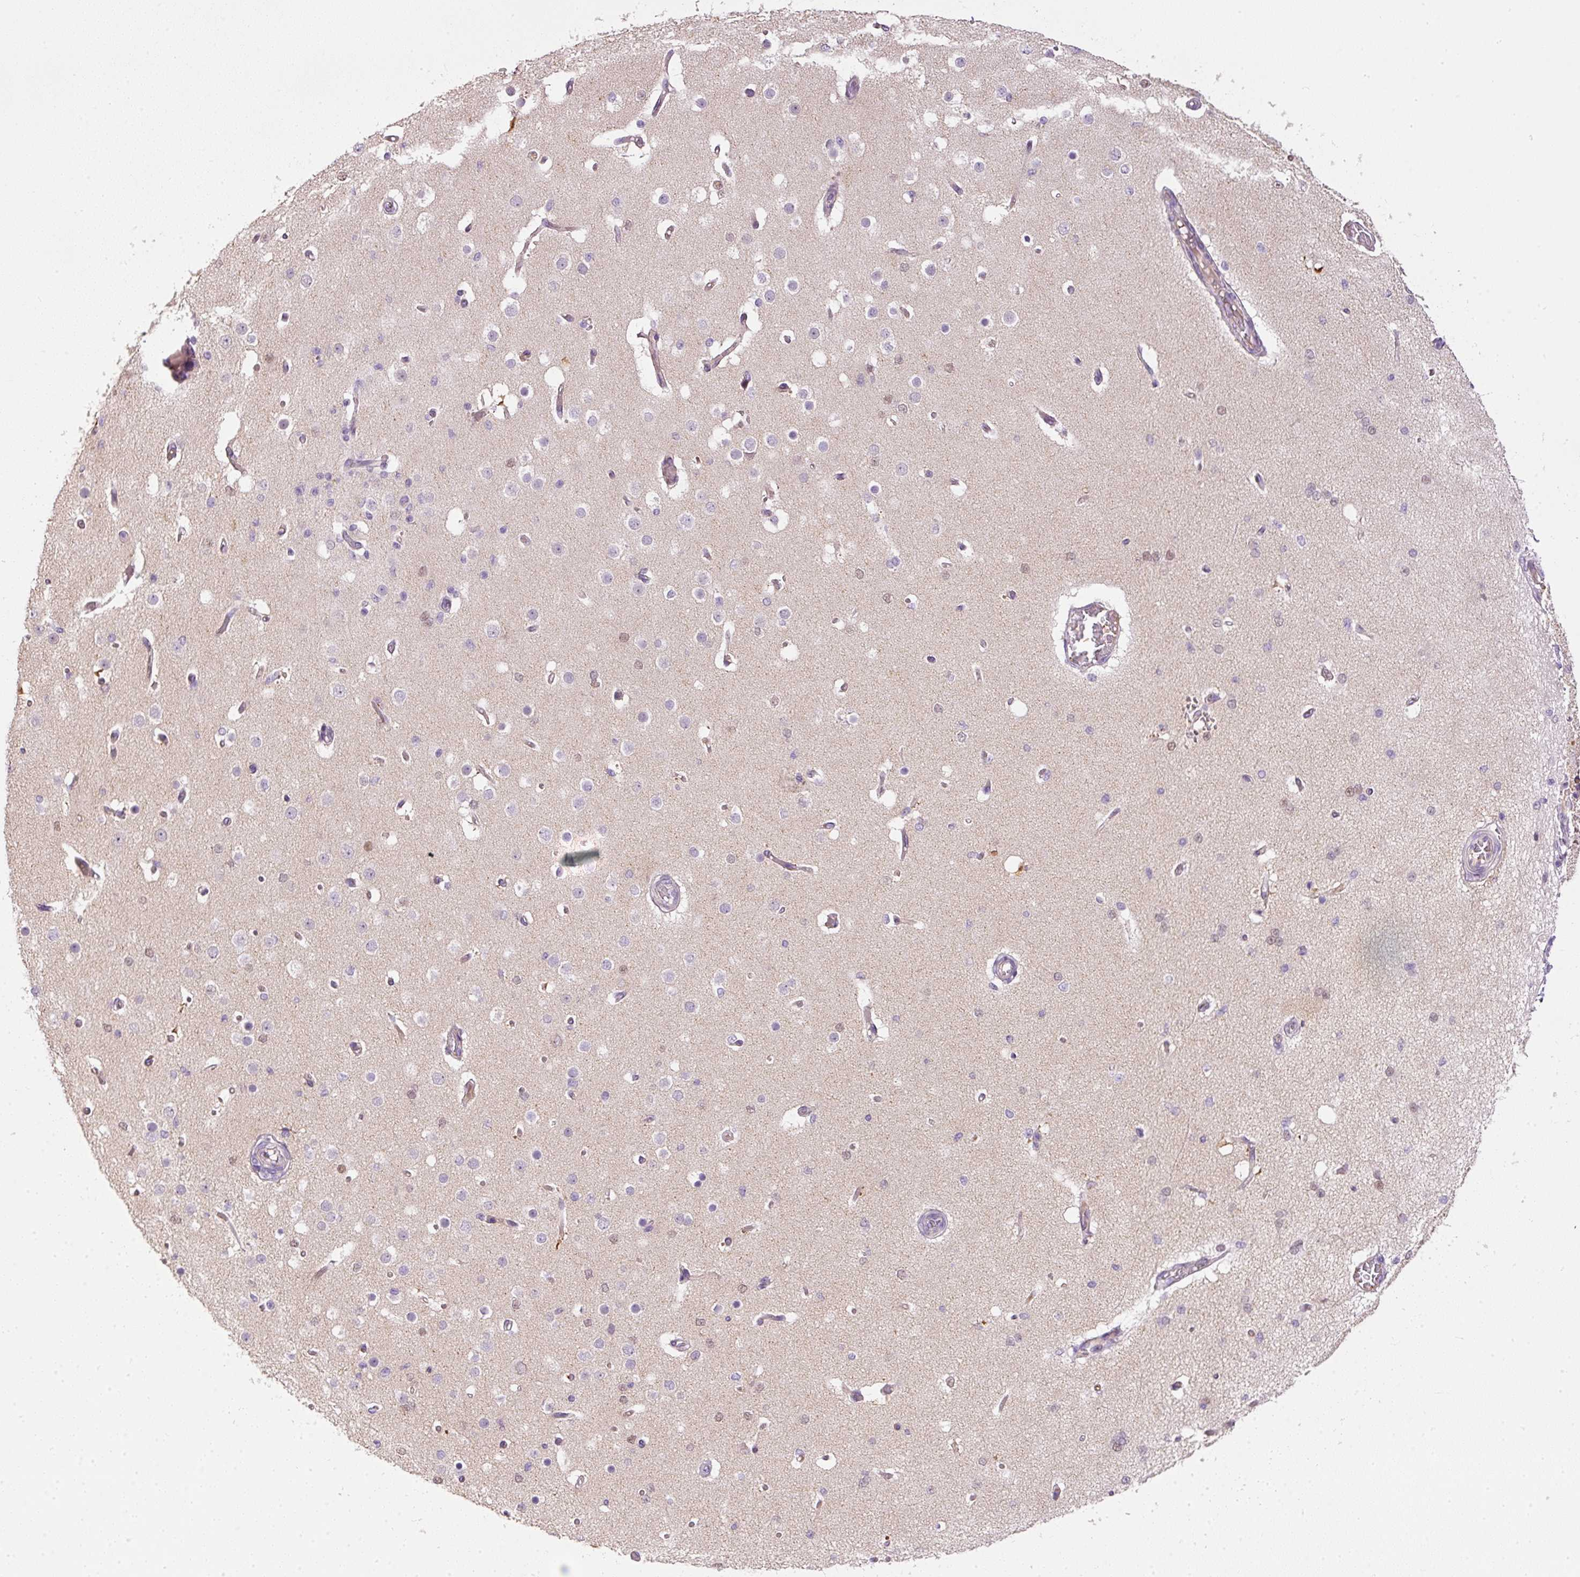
{"staining": {"intensity": "negative", "quantity": "none", "location": "none"}, "tissue": "cerebral cortex", "cell_type": "Endothelial cells", "image_type": "normal", "snomed": [{"axis": "morphology", "description": "Normal tissue, NOS"}, {"axis": "morphology", "description": "Inflammation, NOS"}, {"axis": "topography", "description": "Cerebral cortex"}], "caption": "High magnification brightfield microscopy of normal cerebral cortex stained with DAB (brown) and counterstained with hematoxylin (blue): endothelial cells show no significant positivity. (DAB (3,3'-diaminobenzidine) immunohistochemistry (IHC) with hematoxylin counter stain).", "gene": "KPNA5", "patient": {"sex": "male", "age": 6}}